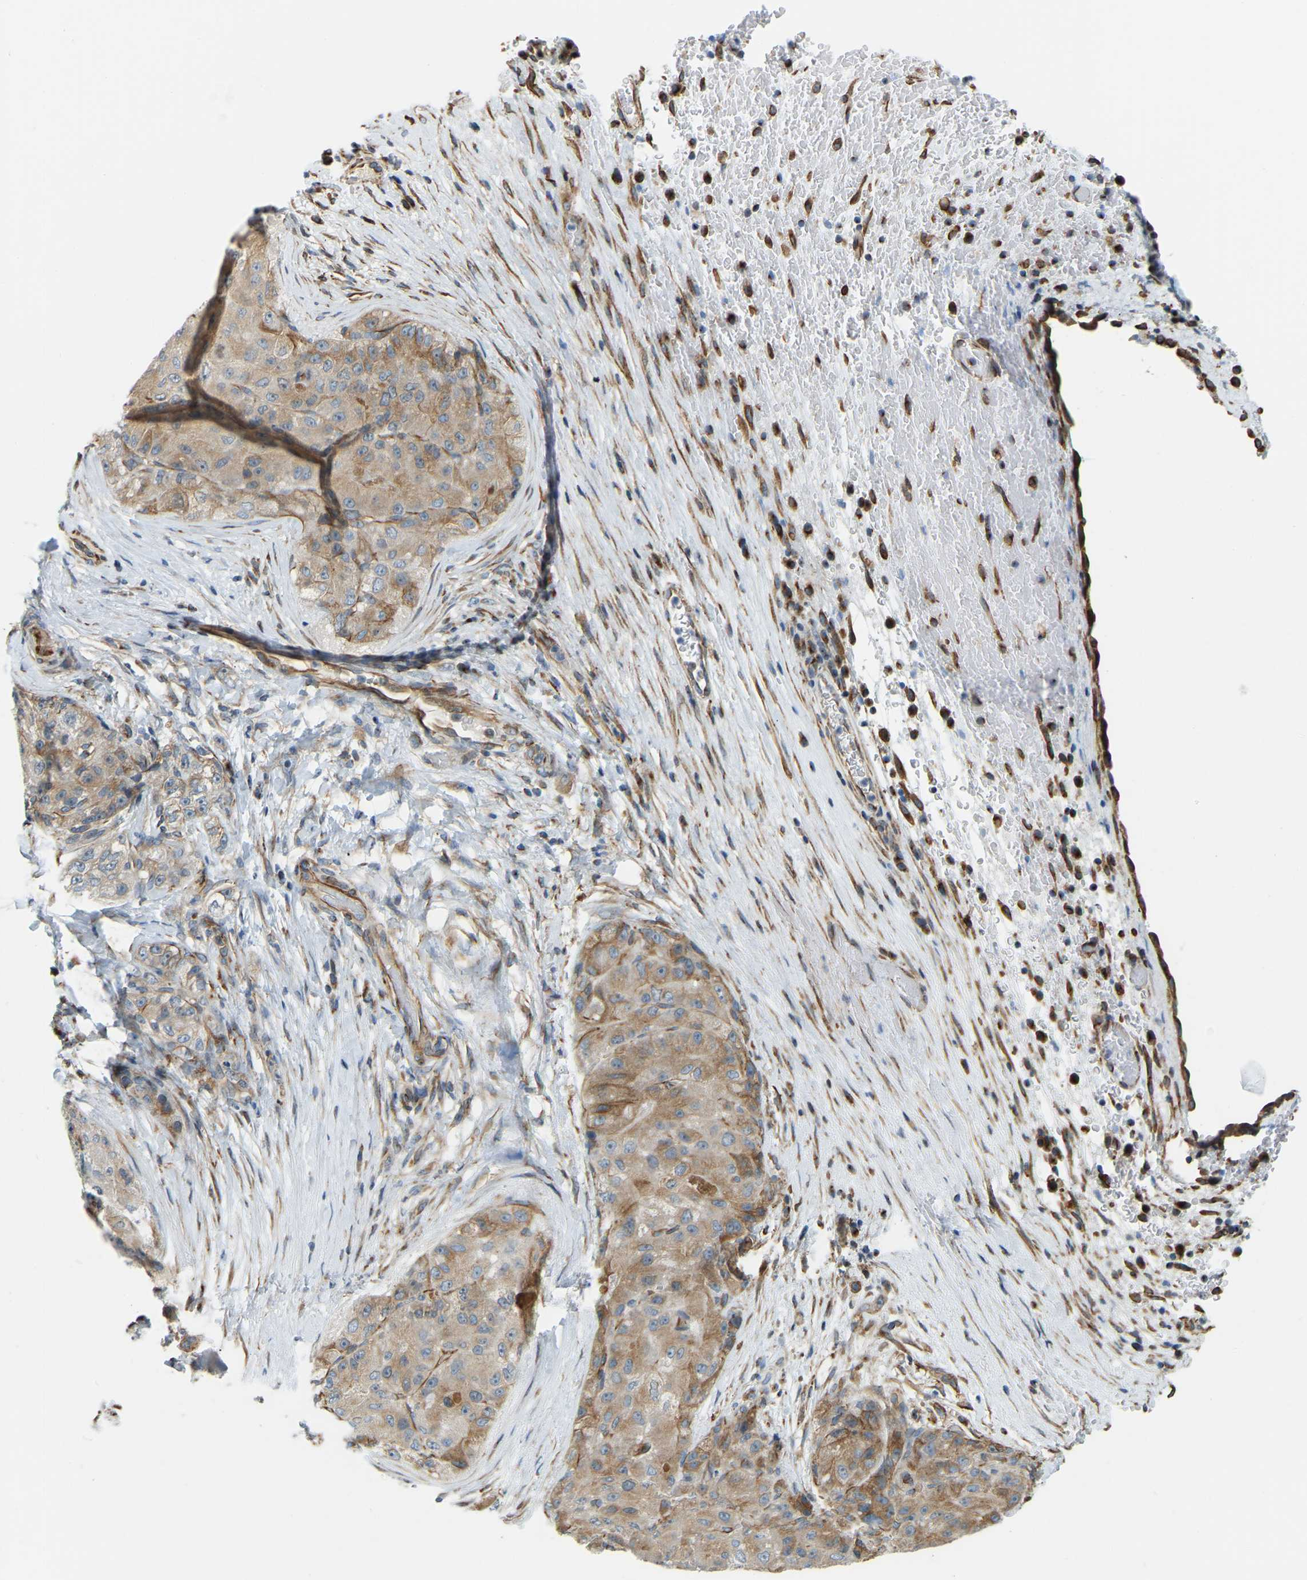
{"staining": {"intensity": "moderate", "quantity": "25%-75%", "location": "cytoplasmic/membranous"}, "tissue": "liver cancer", "cell_type": "Tumor cells", "image_type": "cancer", "snomed": [{"axis": "morphology", "description": "Carcinoma, Hepatocellular, NOS"}, {"axis": "topography", "description": "Liver"}], "caption": "Immunohistochemistry (IHC) micrograph of liver cancer (hepatocellular carcinoma) stained for a protein (brown), which reveals medium levels of moderate cytoplasmic/membranous staining in about 25%-75% of tumor cells.", "gene": "NME8", "patient": {"sex": "male", "age": 80}}